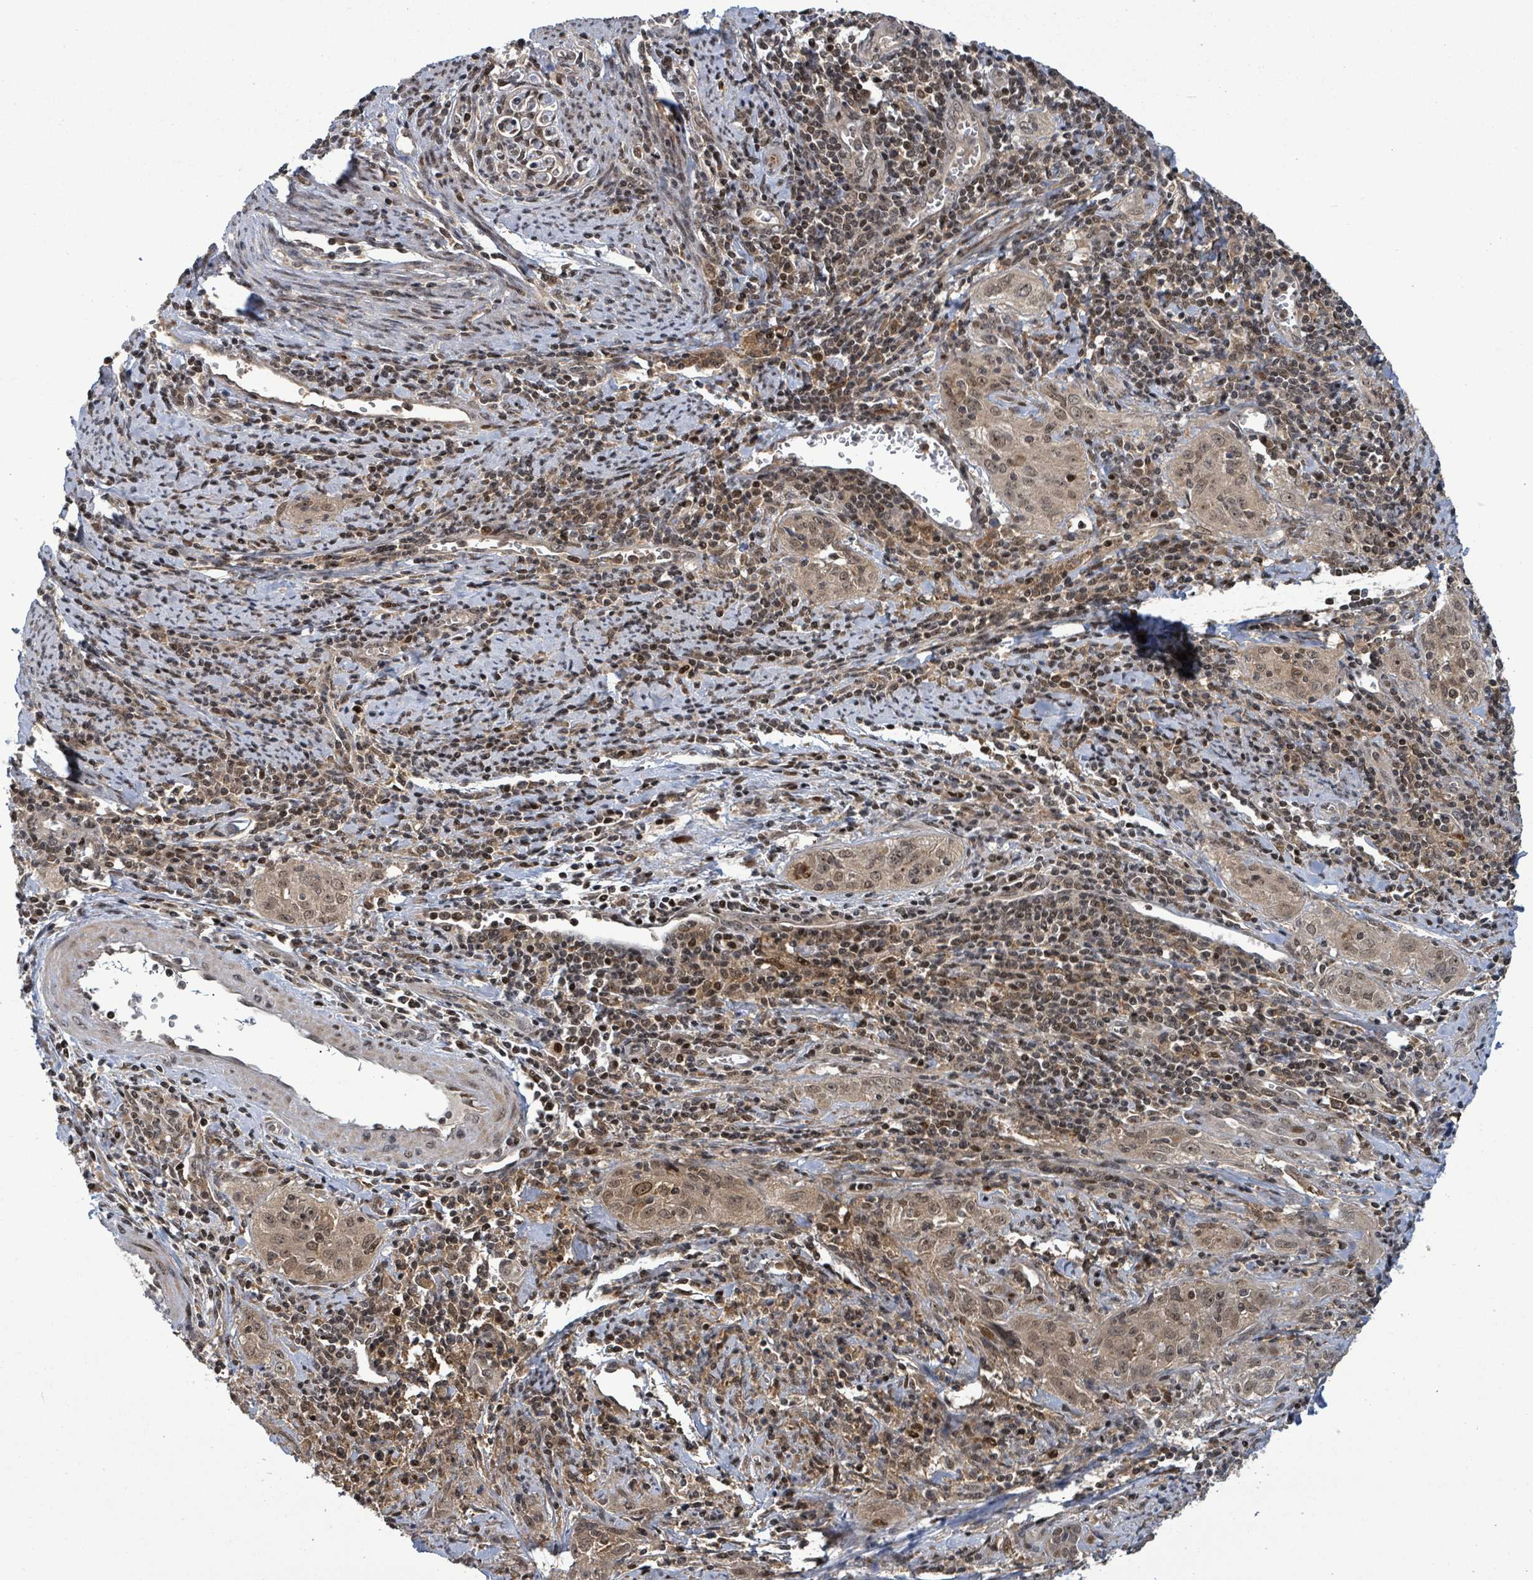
{"staining": {"intensity": "moderate", "quantity": ">75%", "location": "nuclear"}, "tissue": "cervical cancer", "cell_type": "Tumor cells", "image_type": "cancer", "snomed": [{"axis": "morphology", "description": "Squamous cell carcinoma, NOS"}, {"axis": "topography", "description": "Cervix"}], "caption": "Immunohistochemistry (IHC) (DAB (3,3'-diaminobenzidine)) staining of cervical cancer displays moderate nuclear protein staining in about >75% of tumor cells.", "gene": "FBXO6", "patient": {"sex": "female", "age": 57}}